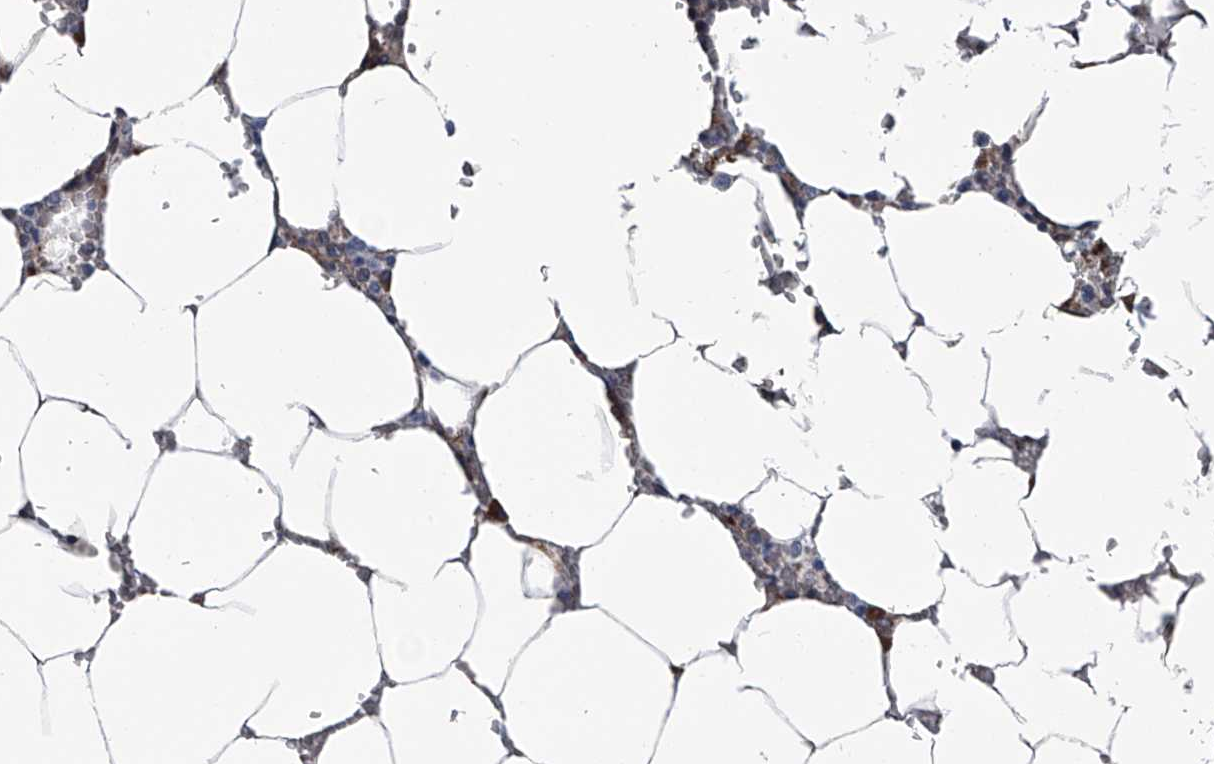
{"staining": {"intensity": "negative", "quantity": "none", "location": "none"}, "tissue": "bone marrow", "cell_type": "Hematopoietic cells", "image_type": "normal", "snomed": [{"axis": "morphology", "description": "Normal tissue, NOS"}, {"axis": "topography", "description": "Bone marrow"}], "caption": "DAB immunohistochemical staining of benign bone marrow demonstrates no significant expression in hematopoietic cells.", "gene": "ABCG1", "patient": {"sex": "male", "age": 70}}